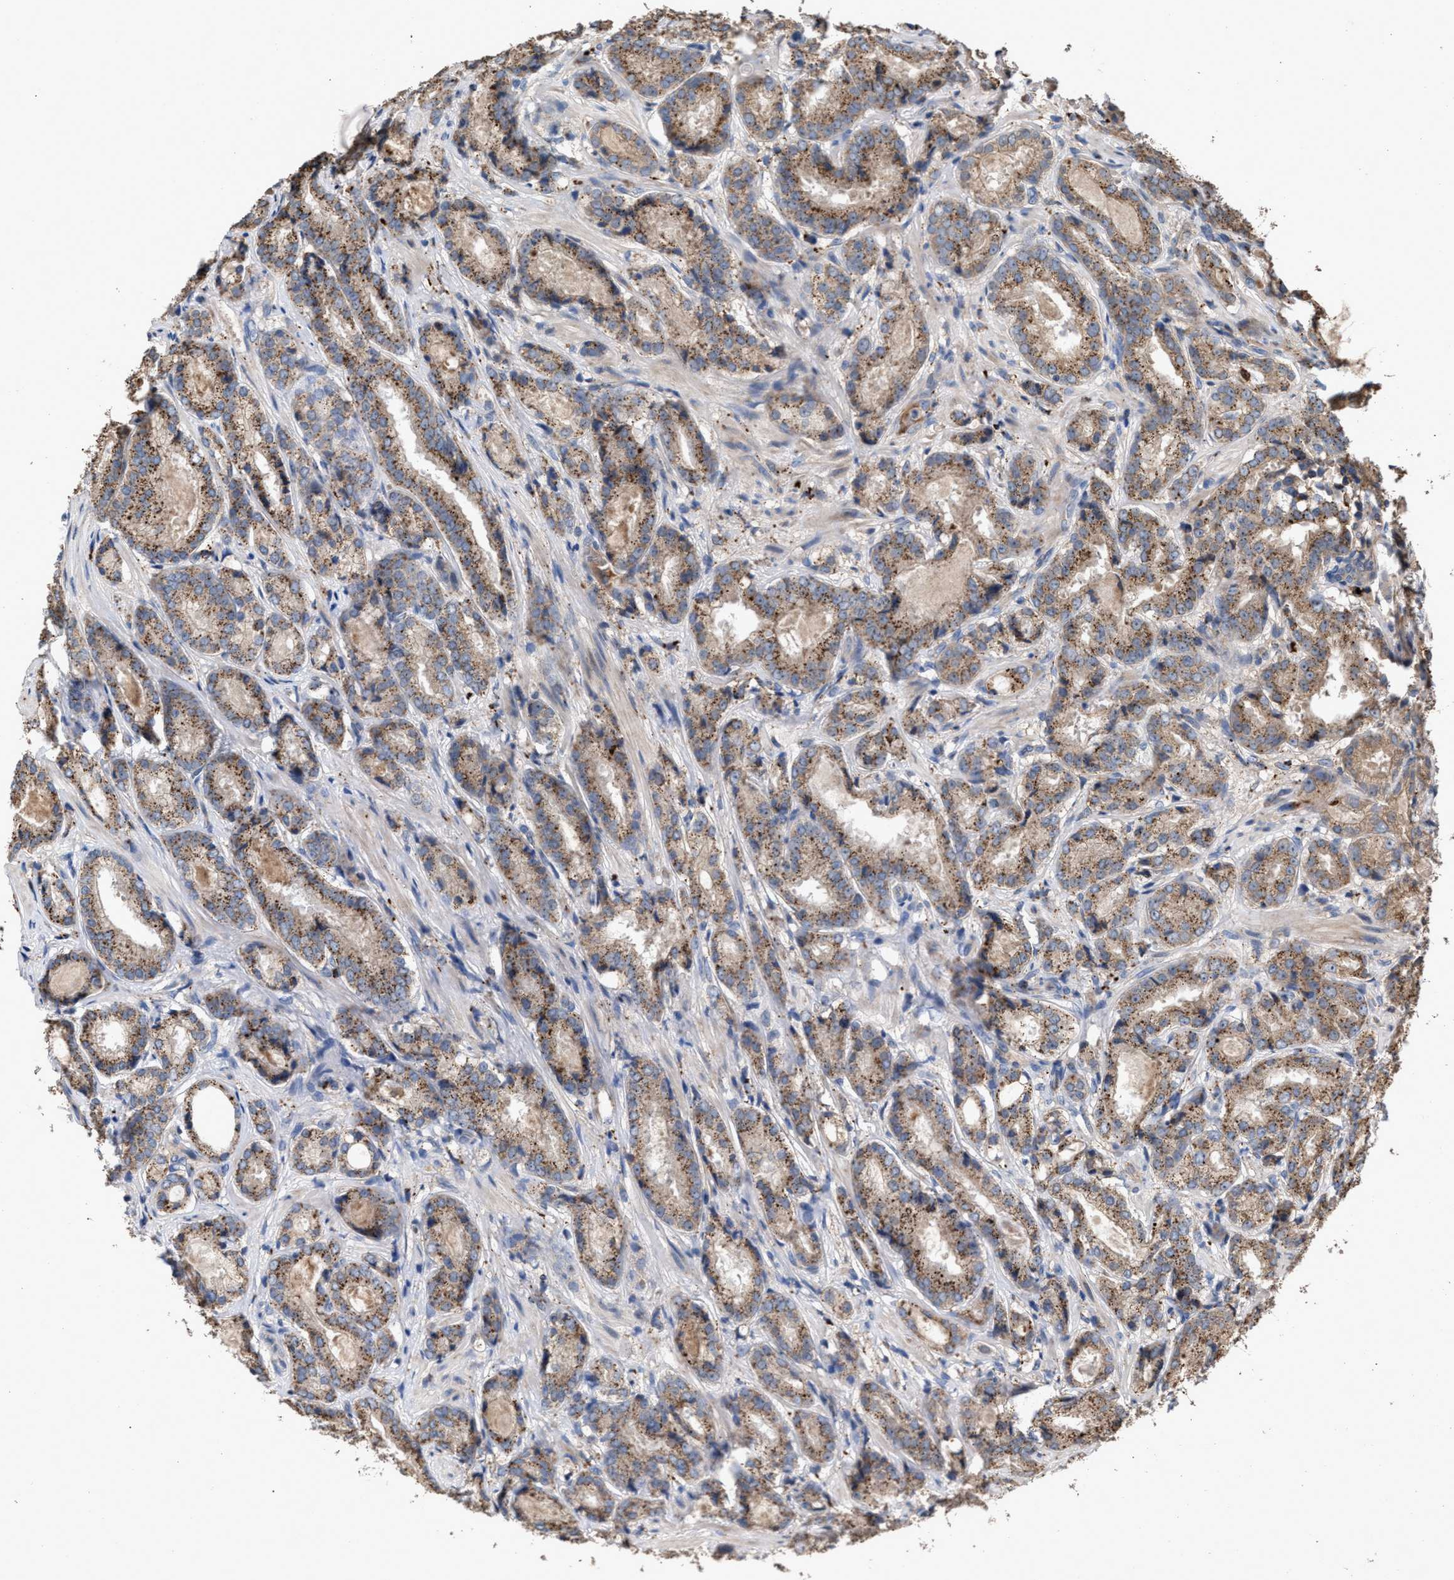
{"staining": {"intensity": "moderate", "quantity": ">75%", "location": "cytoplasmic/membranous"}, "tissue": "prostate cancer", "cell_type": "Tumor cells", "image_type": "cancer", "snomed": [{"axis": "morphology", "description": "Adenocarcinoma, Low grade"}, {"axis": "topography", "description": "Prostate"}], "caption": "A micrograph of human prostate low-grade adenocarcinoma stained for a protein reveals moderate cytoplasmic/membranous brown staining in tumor cells.", "gene": "ELMO3", "patient": {"sex": "male", "age": 69}}